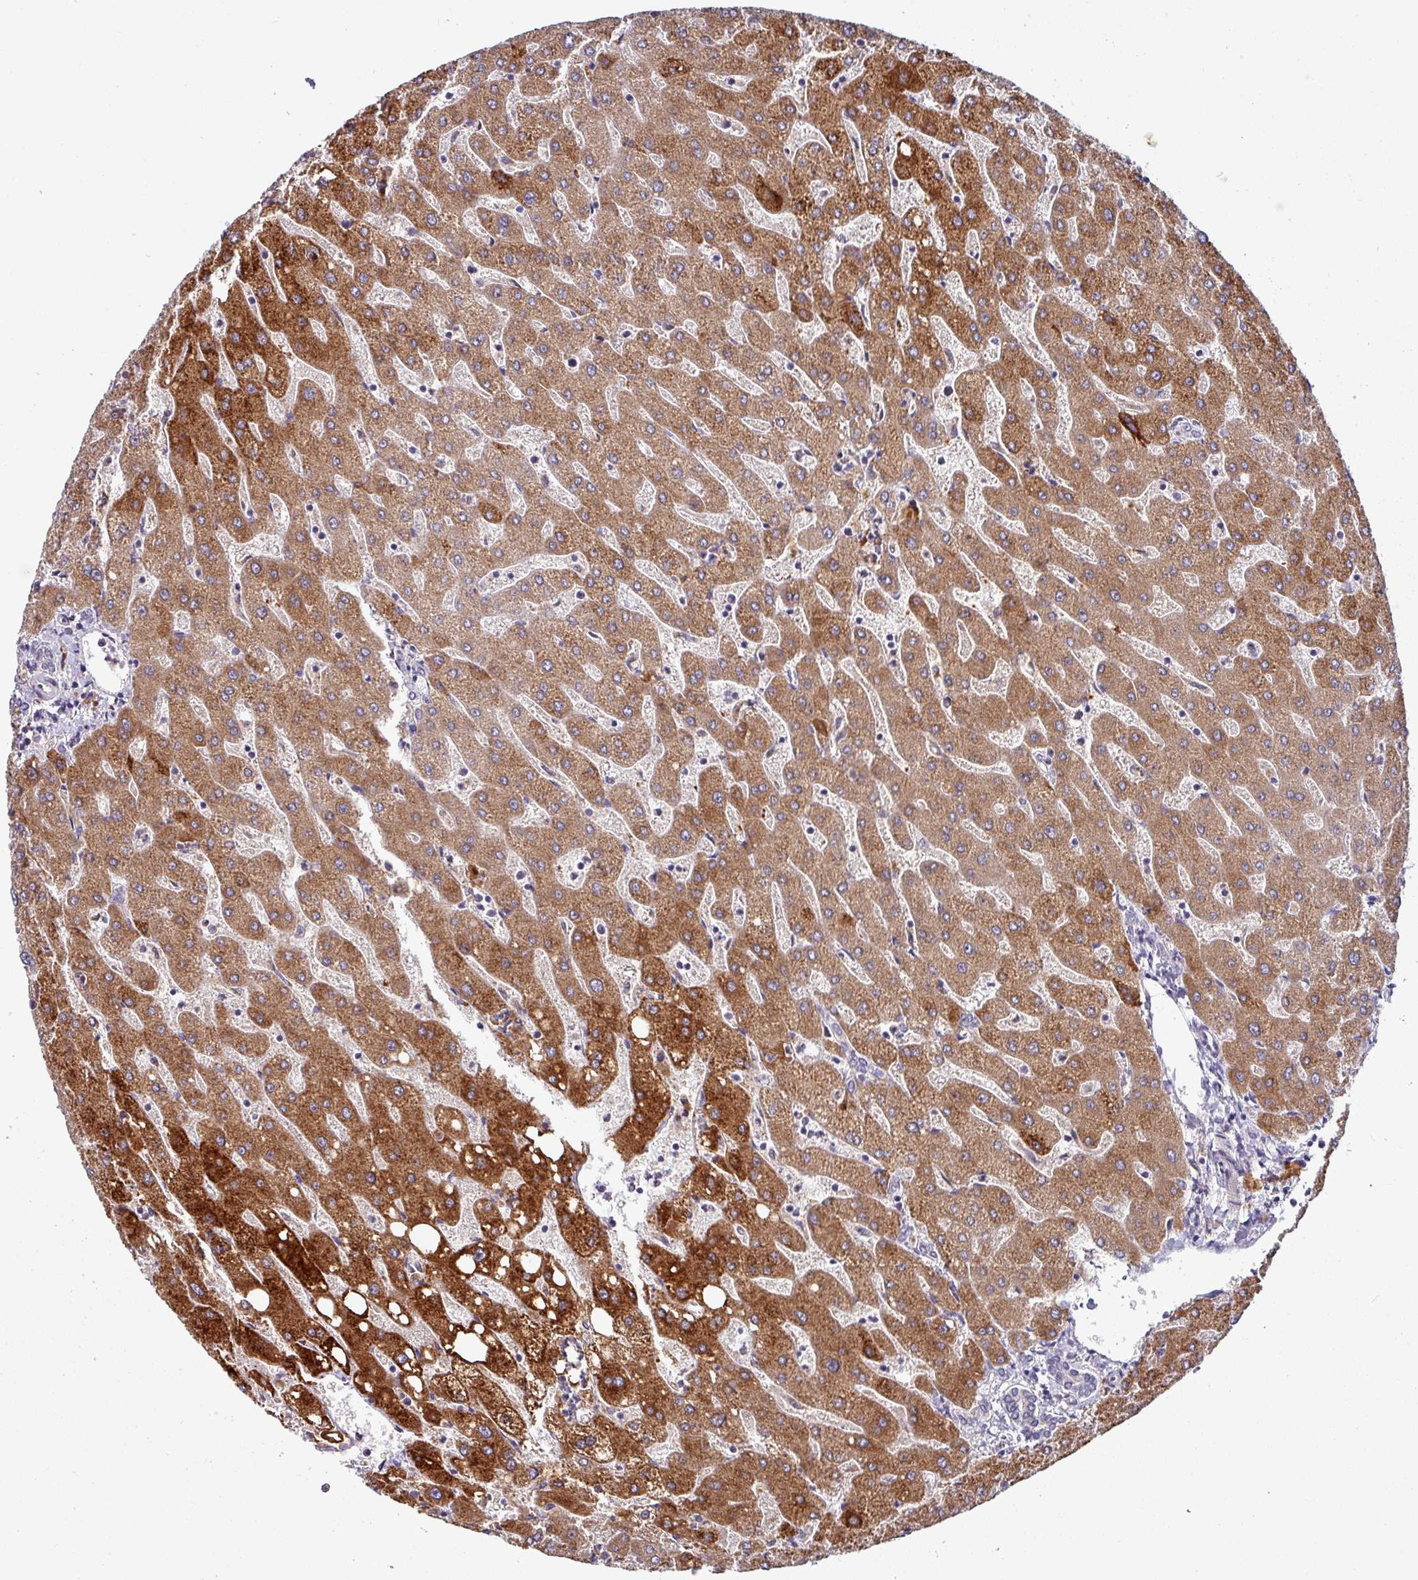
{"staining": {"intensity": "negative", "quantity": "none", "location": "none"}, "tissue": "liver", "cell_type": "Cholangiocytes", "image_type": "normal", "snomed": [{"axis": "morphology", "description": "Normal tissue, NOS"}, {"axis": "topography", "description": "Liver"}], "caption": "Normal liver was stained to show a protein in brown. There is no significant staining in cholangiocytes.", "gene": "AEBP2", "patient": {"sex": "male", "age": 67}}